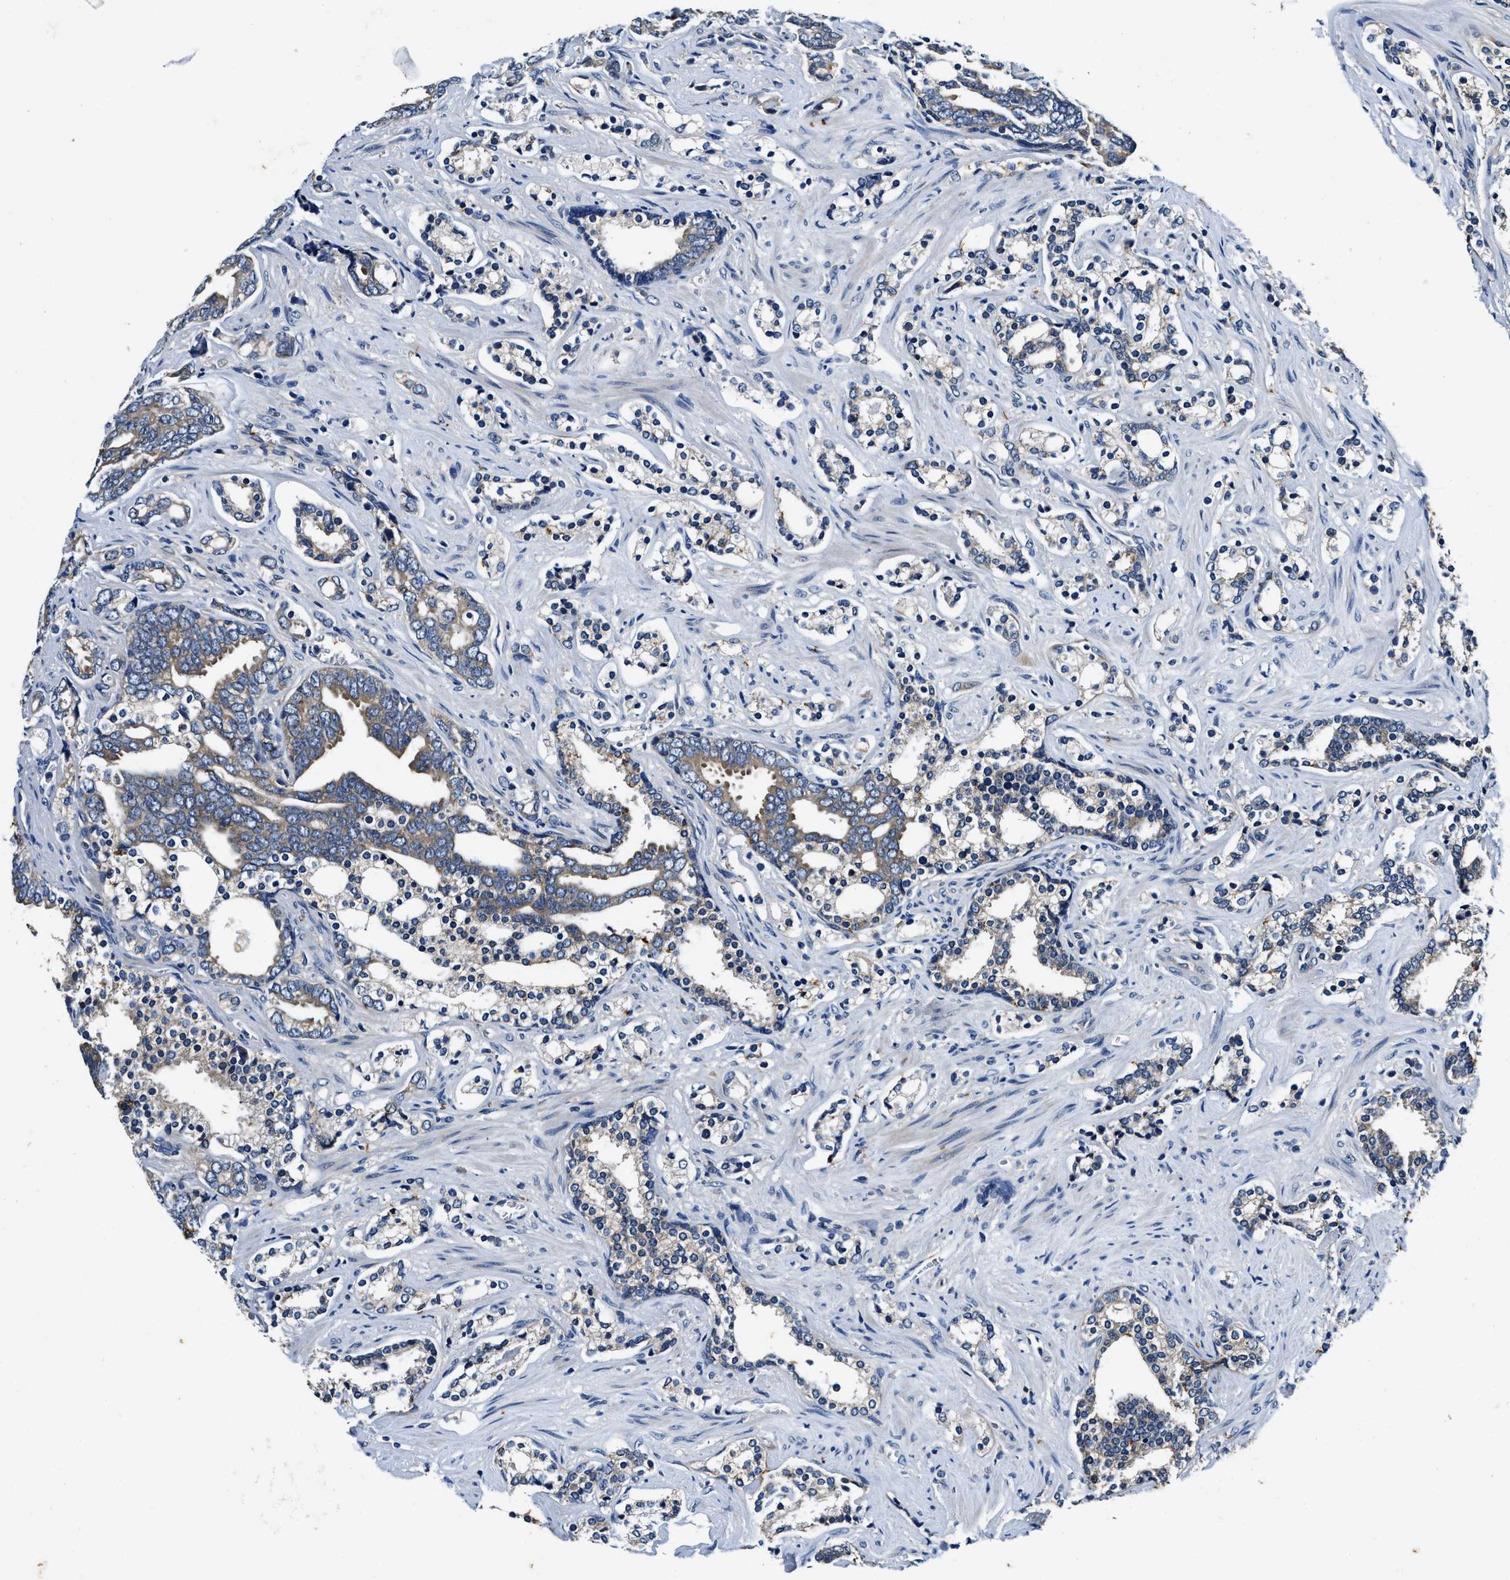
{"staining": {"intensity": "moderate", "quantity": "25%-75%", "location": "cytoplasmic/membranous"}, "tissue": "prostate cancer", "cell_type": "Tumor cells", "image_type": "cancer", "snomed": [{"axis": "morphology", "description": "Adenocarcinoma, Medium grade"}, {"axis": "topography", "description": "Prostate"}], "caption": "Medium-grade adenocarcinoma (prostate) tissue exhibits moderate cytoplasmic/membranous expression in approximately 25%-75% of tumor cells", "gene": "PI4KB", "patient": {"sex": "male", "age": 67}}